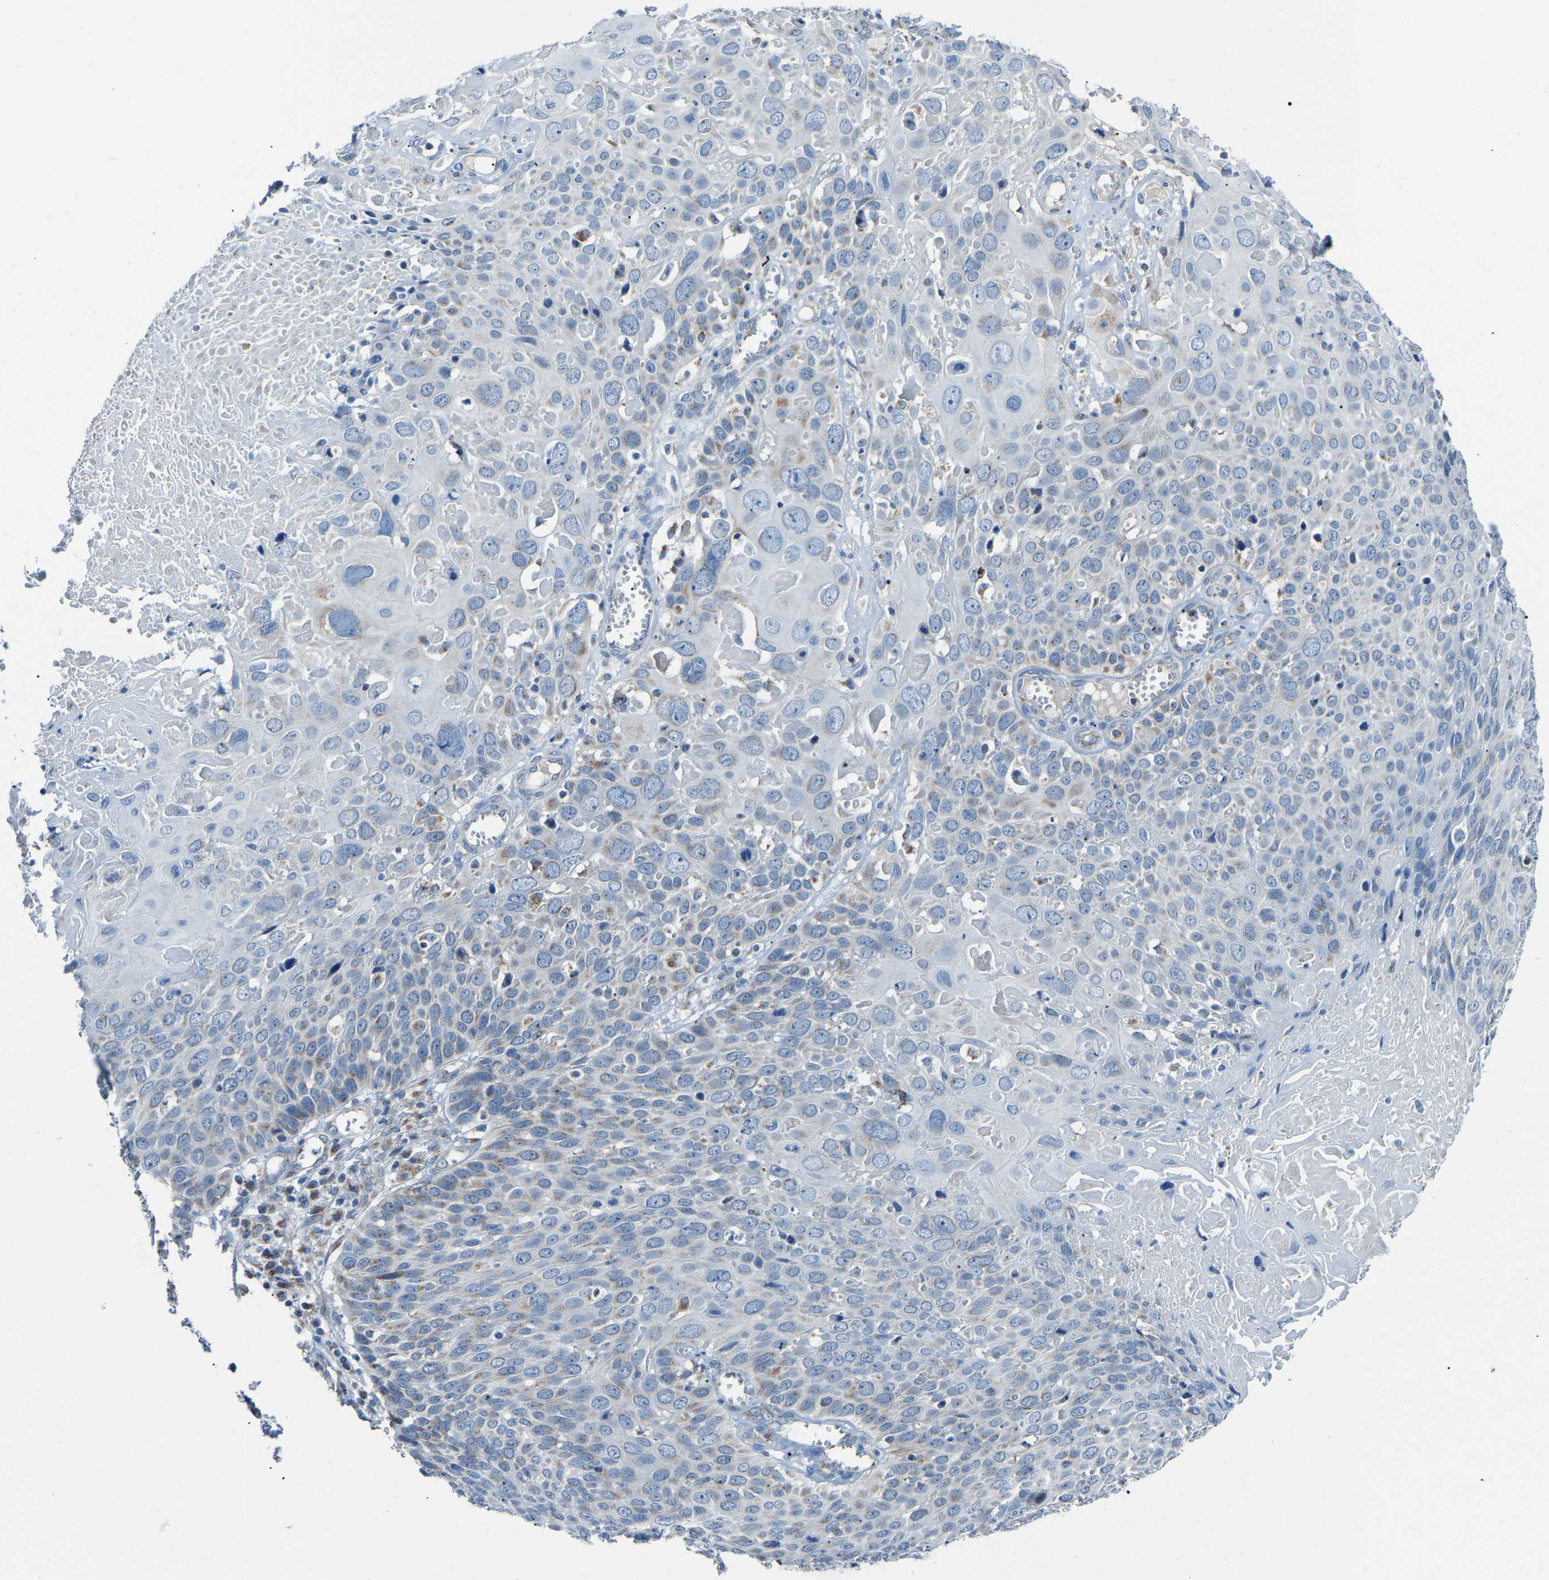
{"staining": {"intensity": "moderate", "quantity": "<25%", "location": "cytoplasmic/membranous"}, "tissue": "cervical cancer", "cell_type": "Tumor cells", "image_type": "cancer", "snomed": [{"axis": "morphology", "description": "Squamous cell carcinoma, NOS"}, {"axis": "topography", "description": "Cervix"}], "caption": "High-magnification brightfield microscopy of cervical cancer stained with DAB (3,3'-diaminobenzidine) (brown) and counterstained with hematoxylin (blue). tumor cells exhibit moderate cytoplasmic/membranous staining is present in about<25% of cells. The protein of interest is shown in brown color, while the nuclei are stained blue.", "gene": "CANT1", "patient": {"sex": "female", "age": 74}}